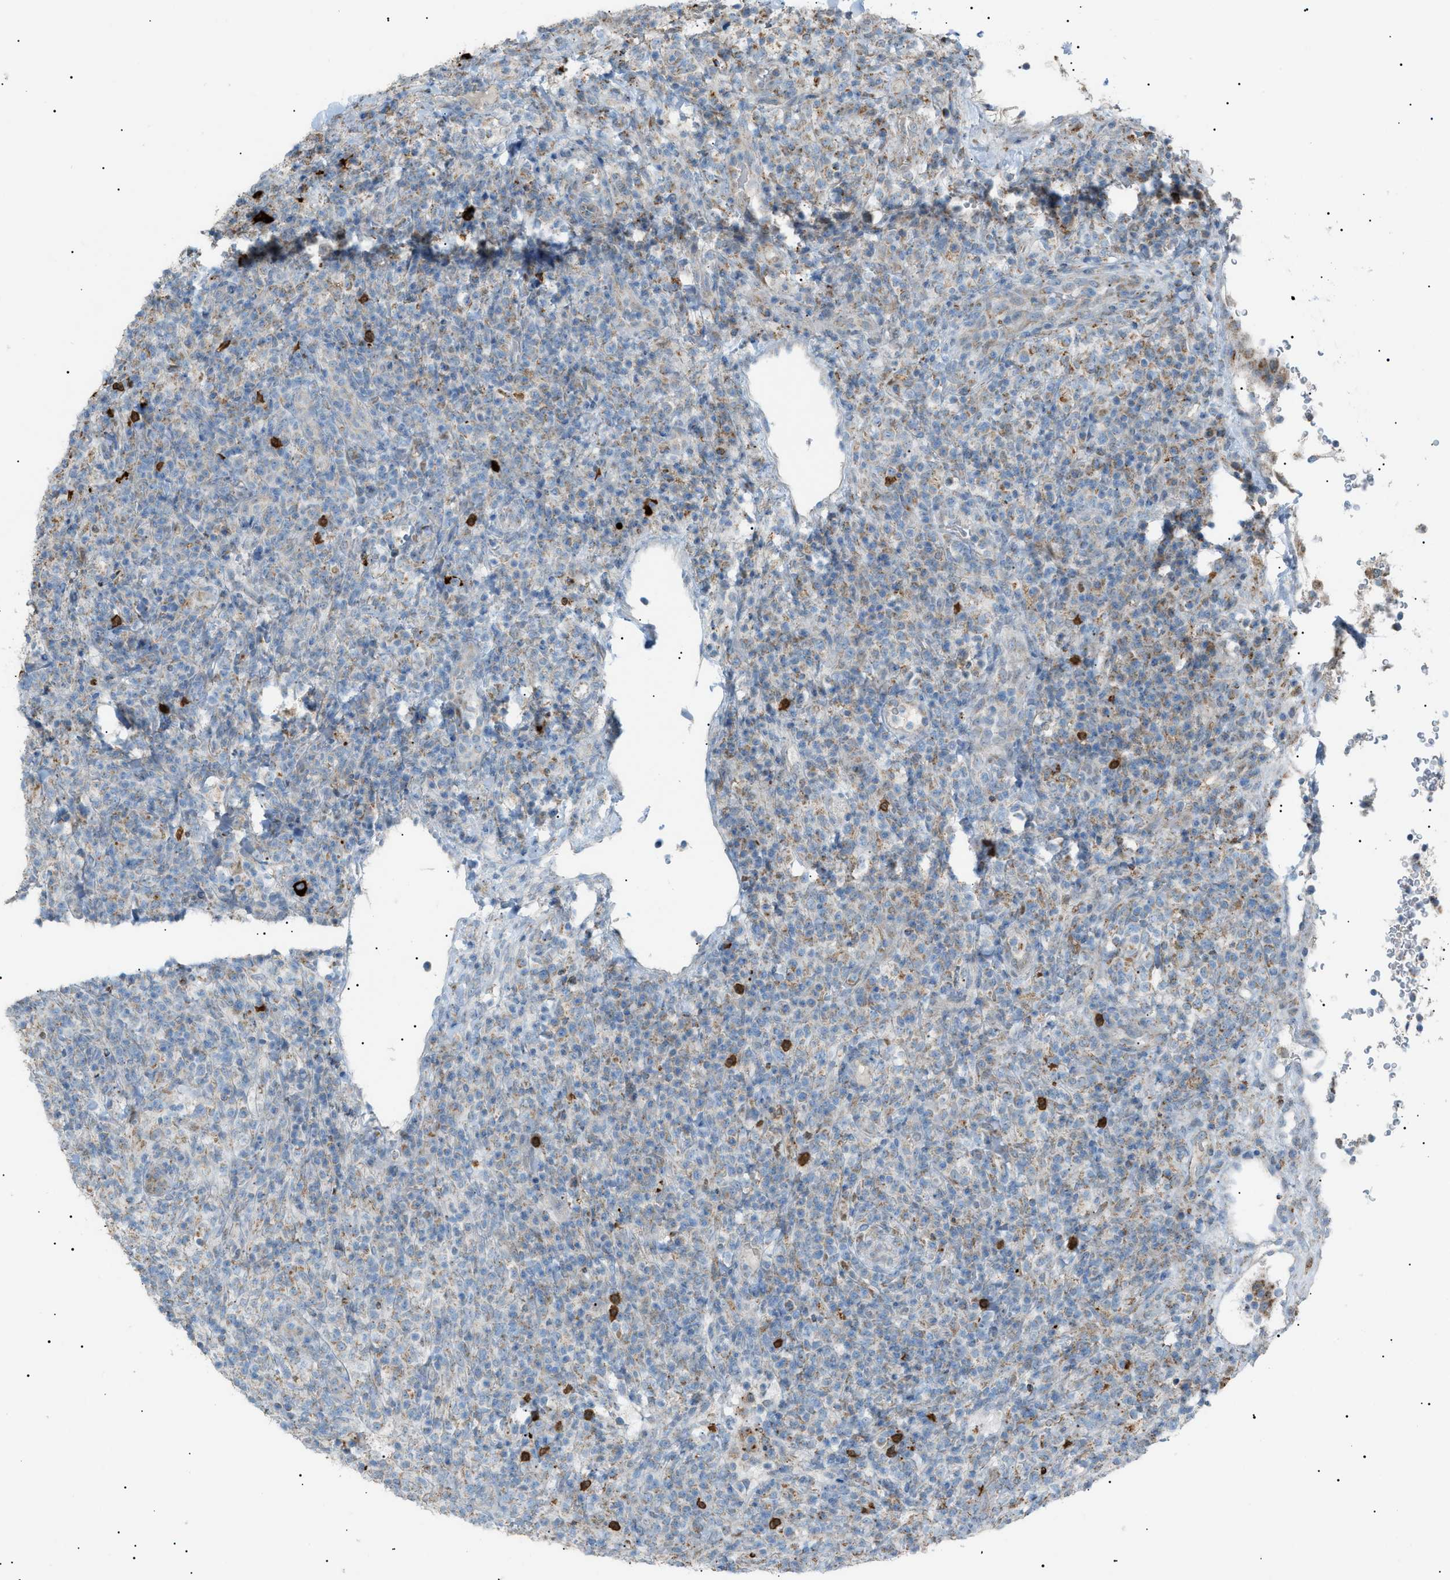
{"staining": {"intensity": "weak", "quantity": "25%-75%", "location": "cytoplasmic/membranous"}, "tissue": "lymphoma", "cell_type": "Tumor cells", "image_type": "cancer", "snomed": [{"axis": "morphology", "description": "Malignant lymphoma, non-Hodgkin's type, High grade"}, {"axis": "topography", "description": "Lymph node"}], "caption": "A histopathology image showing weak cytoplasmic/membranous expression in approximately 25%-75% of tumor cells in lymphoma, as visualized by brown immunohistochemical staining.", "gene": "ZNF516", "patient": {"sex": "female", "age": 76}}